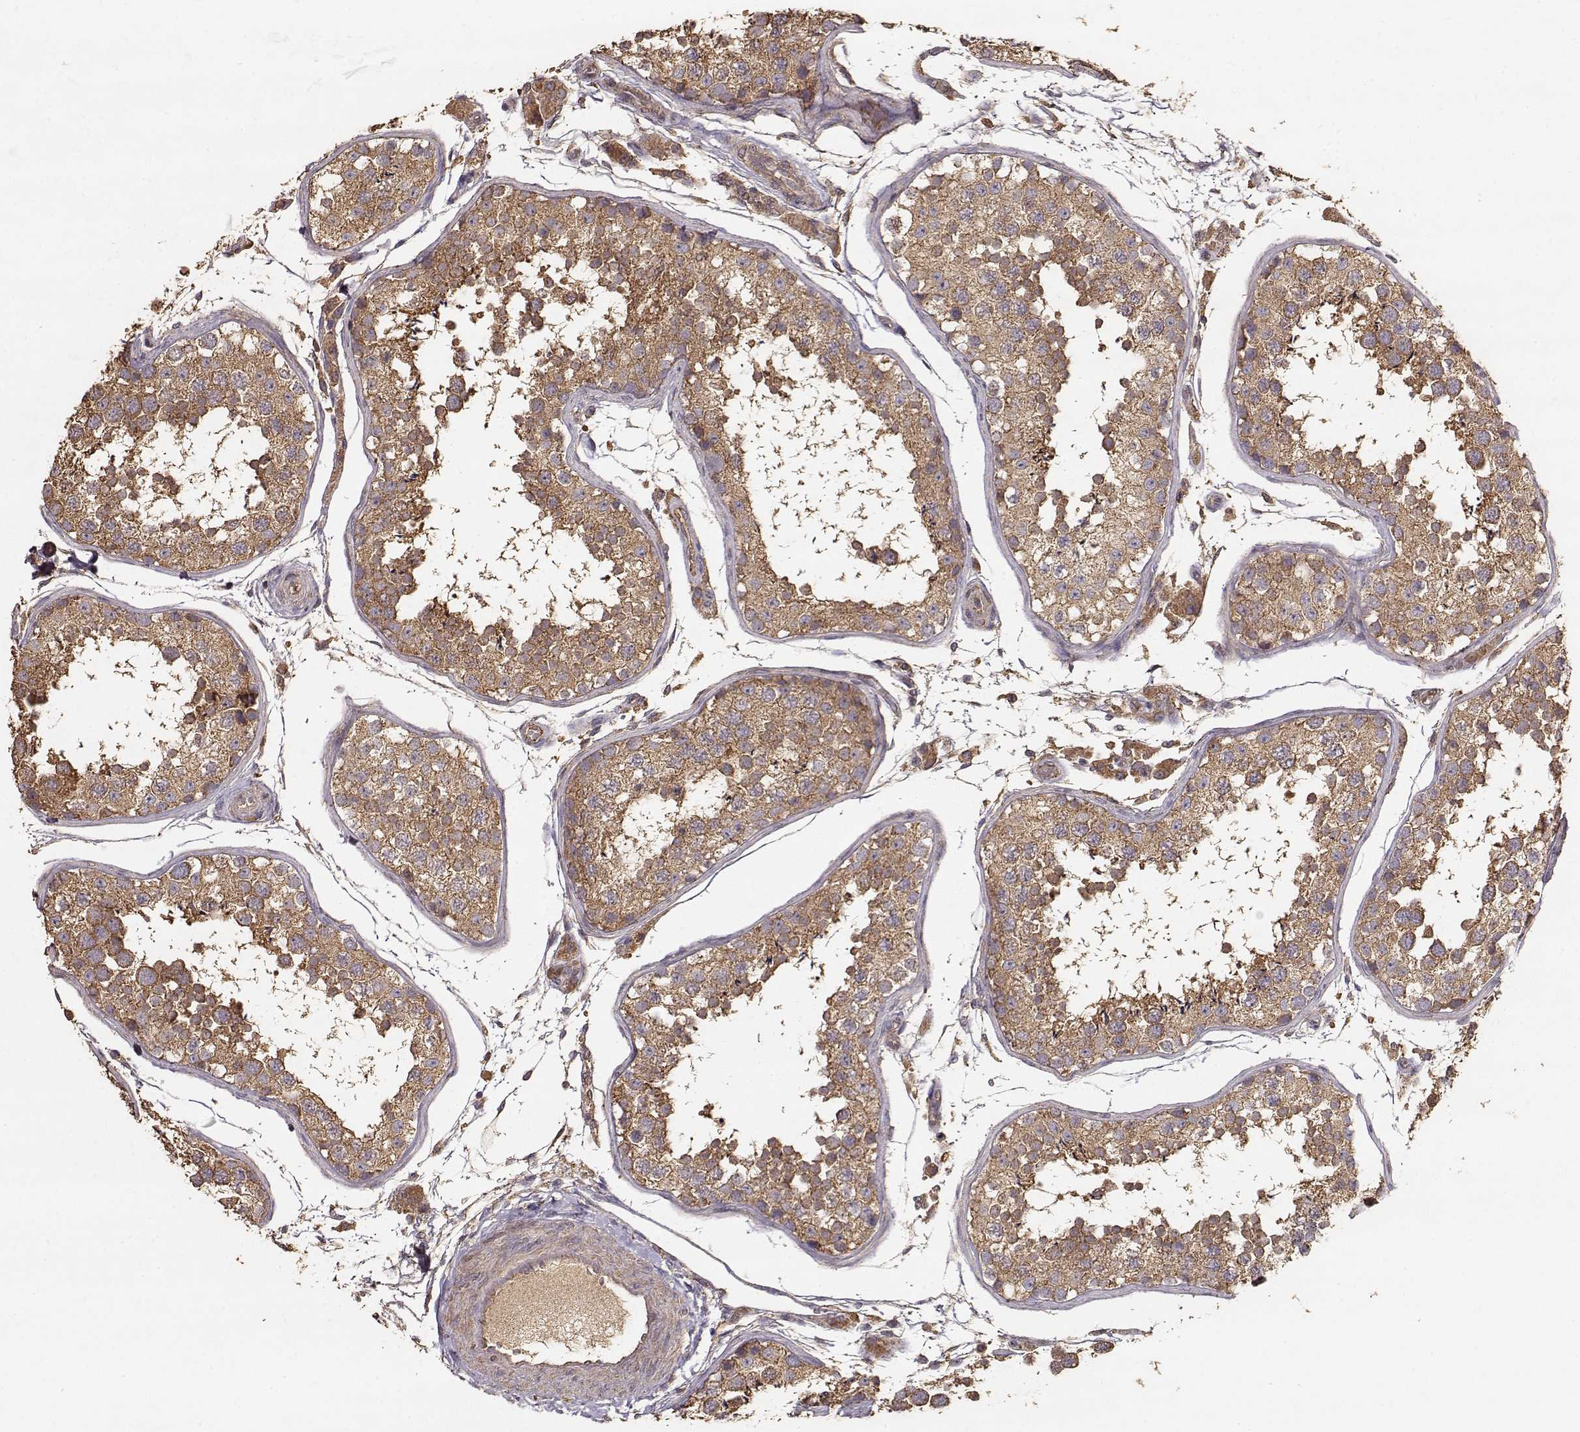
{"staining": {"intensity": "moderate", "quantity": ">75%", "location": "cytoplasmic/membranous"}, "tissue": "testis", "cell_type": "Cells in seminiferous ducts", "image_type": "normal", "snomed": [{"axis": "morphology", "description": "Normal tissue, NOS"}, {"axis": "topography", "description": "Testis"}], "caption": "The immunohistochemical stain labels moderate cytoplasmic/membranous positivity in cells in seminiferous ducts of benign testis.", "gene": "TARS3", "patient": {"sex": "male", "age": 29}}